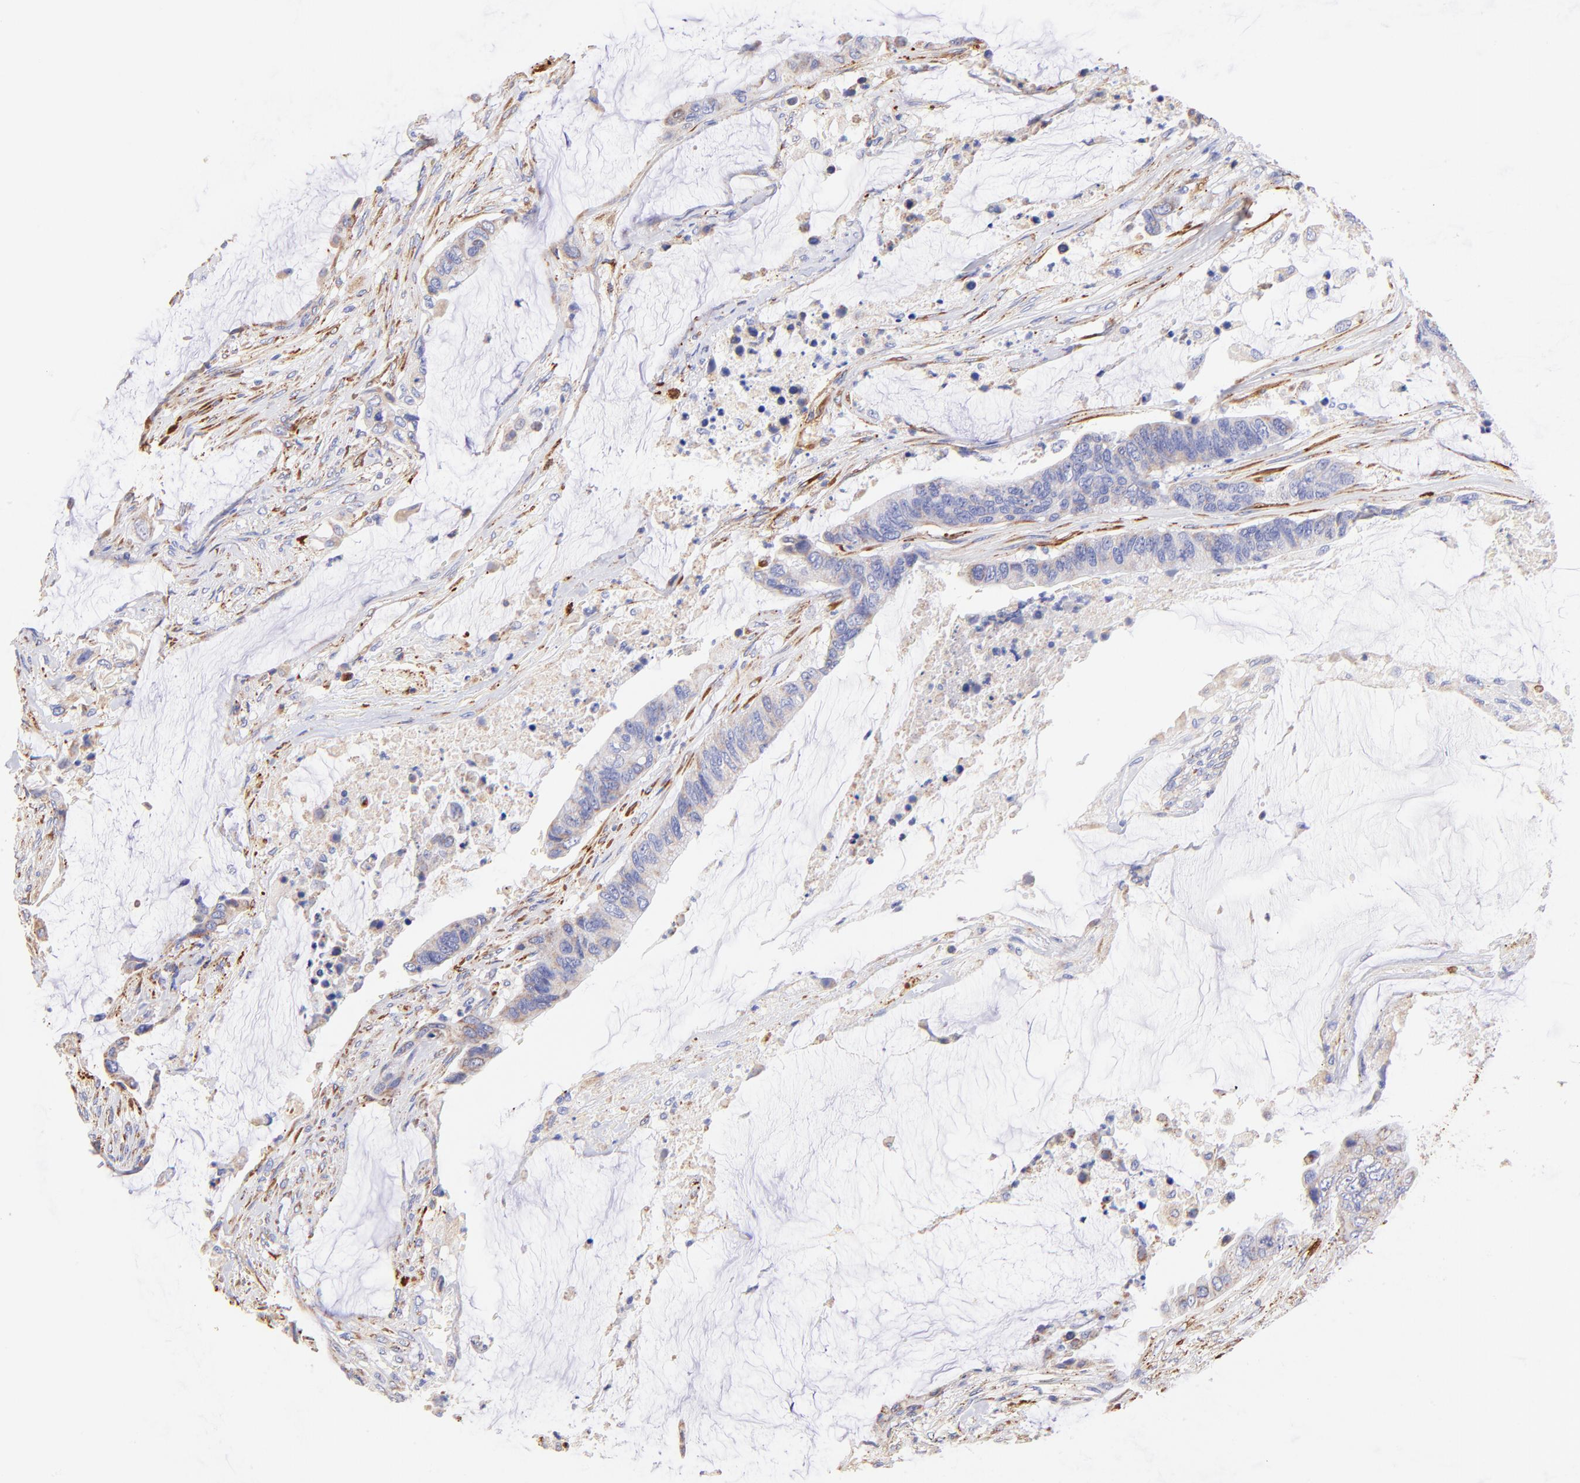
{"staining": {"intensity": "weak", "quantity": "<25%", "location": "cytoplasmic/membranous"}, "tissue": "colorectal cancer", "cell_type": "Tumor cells", "image_type": "cancer", "snomed": [{"axis": "morphology", "description": "Adenocarcinoma, NOS"}, {"axis": "topography", "description": "Rectum"}], "caption": "There is no significant staining in tumor cells of colorectal cancer (adenocarcinoma).", "gene": "SPARC", "patient": {"sex": "female", "age": 59}}